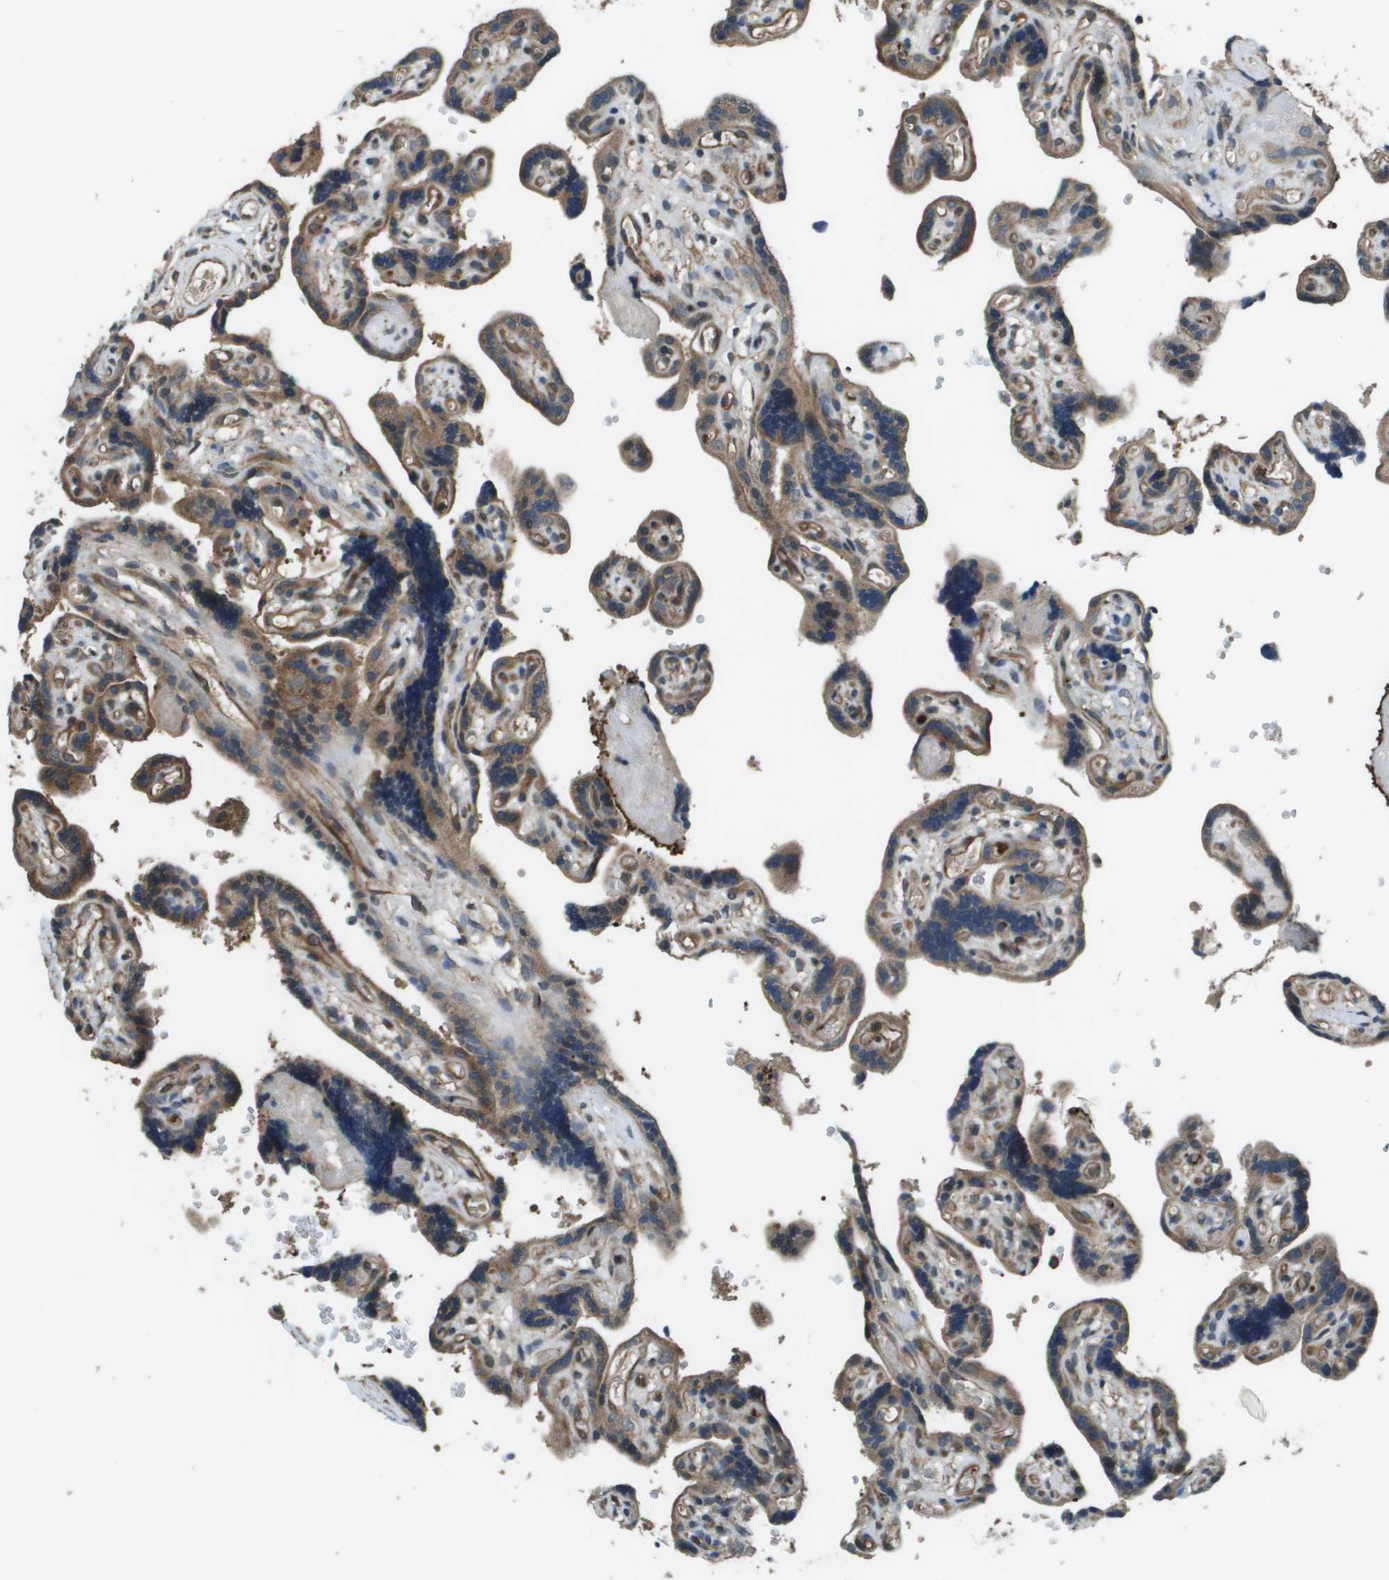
{"staining": {"intensity": "weak", "quantity": ">75%", "location": "cytoplasmic/membranous"}, "tissue": "placenta", "cell_type": "Decidual cells", "image_type": "normal", "snomed": [{"axis": "morphology", "description": "Normal tissue, NOS"}, {"axis": "topography", "description": "Placenta"}], "caption": "The image exhibits staining of benign placenta, revealing weak cytoplasmic/membranous protein positivity (brown color) within decidual cells. The protein of interest is stained brown, and the nuclei are stained in blue (DAB IHC with brightfield microscopy, high magnification).", "gene": "PLPBP", "patient": {"sex": "female", "age": 30}}